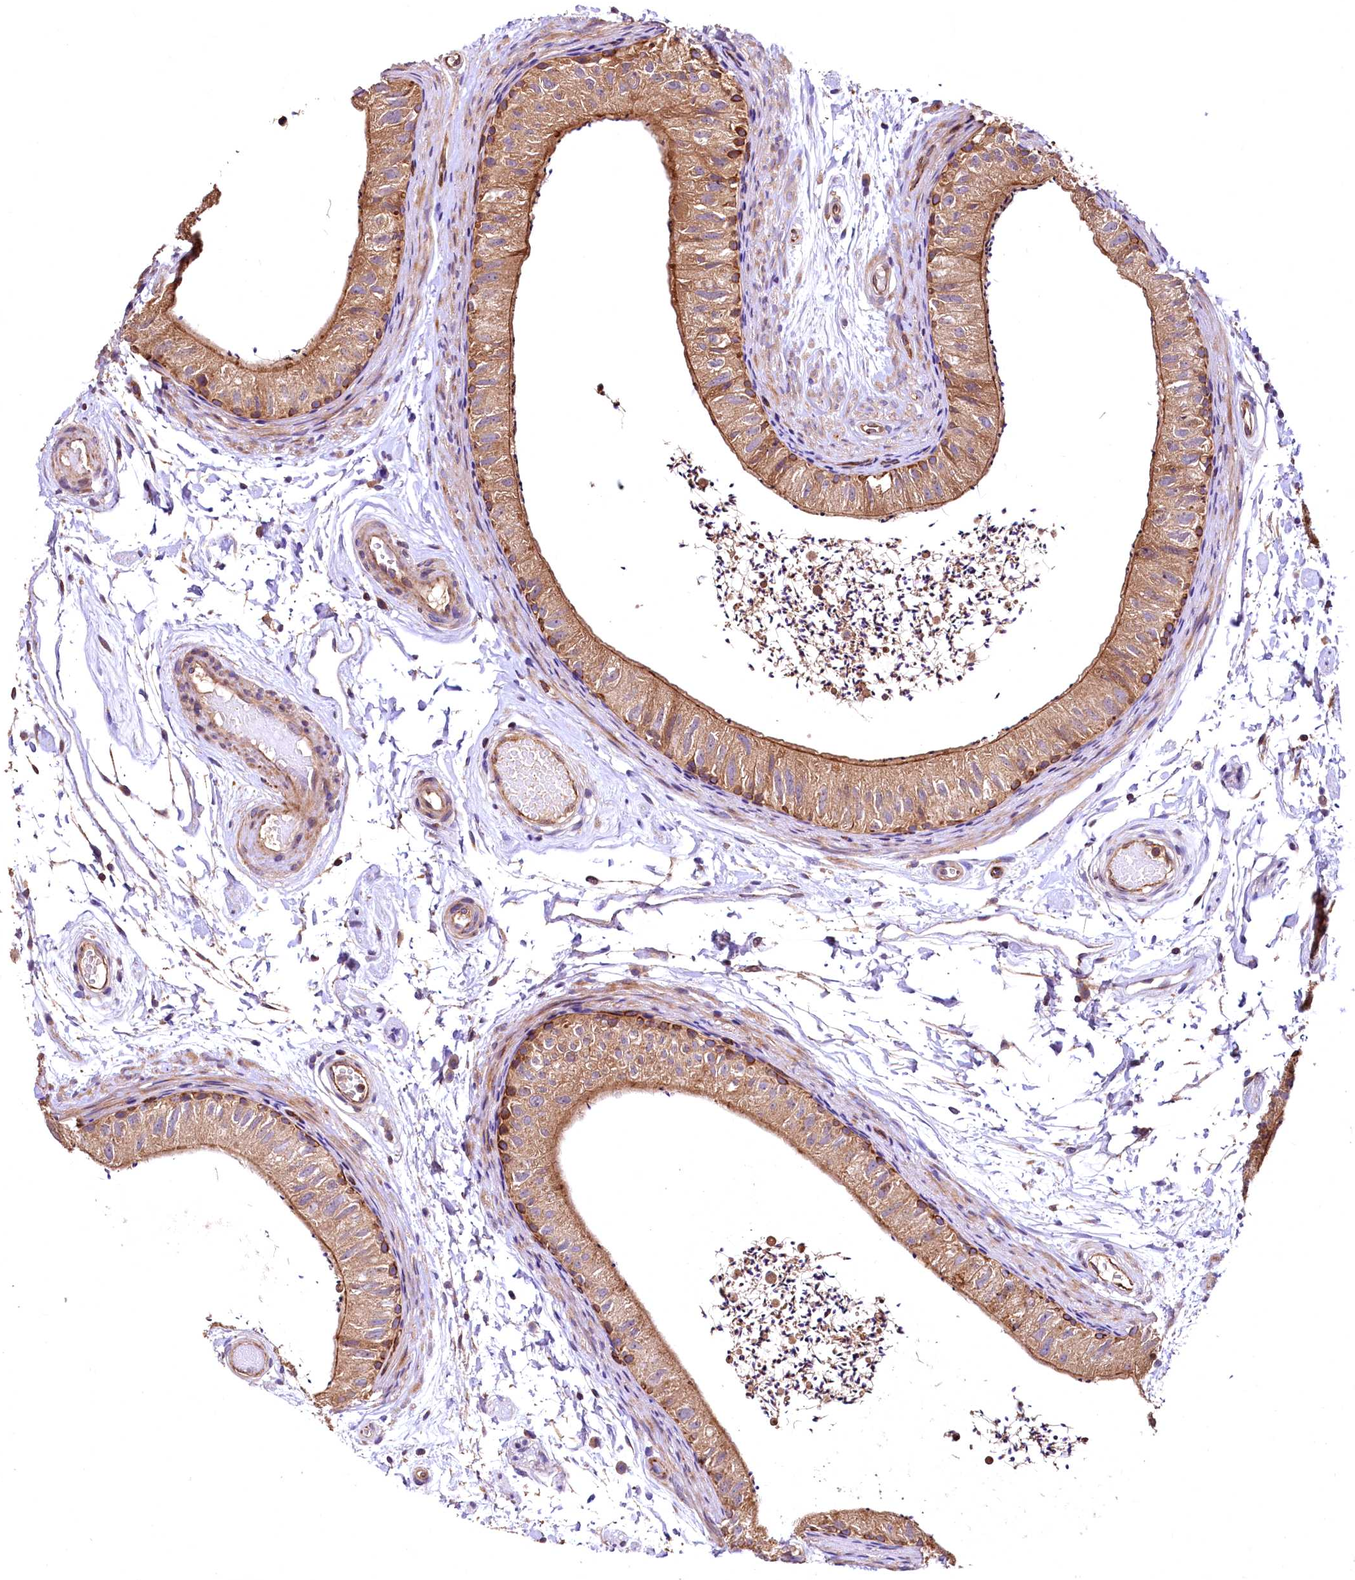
{"staining": {"intensity": "moderate", "quantity": ">75%", "location": "cytoplasmic/membranous"}, "tissue": "epididymis", "cell_type": "Glandular cells", "image_type": "normal", "snomed": [{"axis": "morphology", "description": "Normal tissue, NOS"}, {"axis": "topography", "description": "Epididymis"}], "caption": "Immunohistochemistry (IHC) photomicrograph of normal epididymis: epididymis stained using immunohistochemistry (IHC) demonstrates medium levels of moderate protein expression localized specifically in the cytoplasmic/membranous of glandular cells, appearing as a cytoplasmic/membranous brown color.", "gene": "RASSF1", "patient": {"sex": "male", "age": 50}}